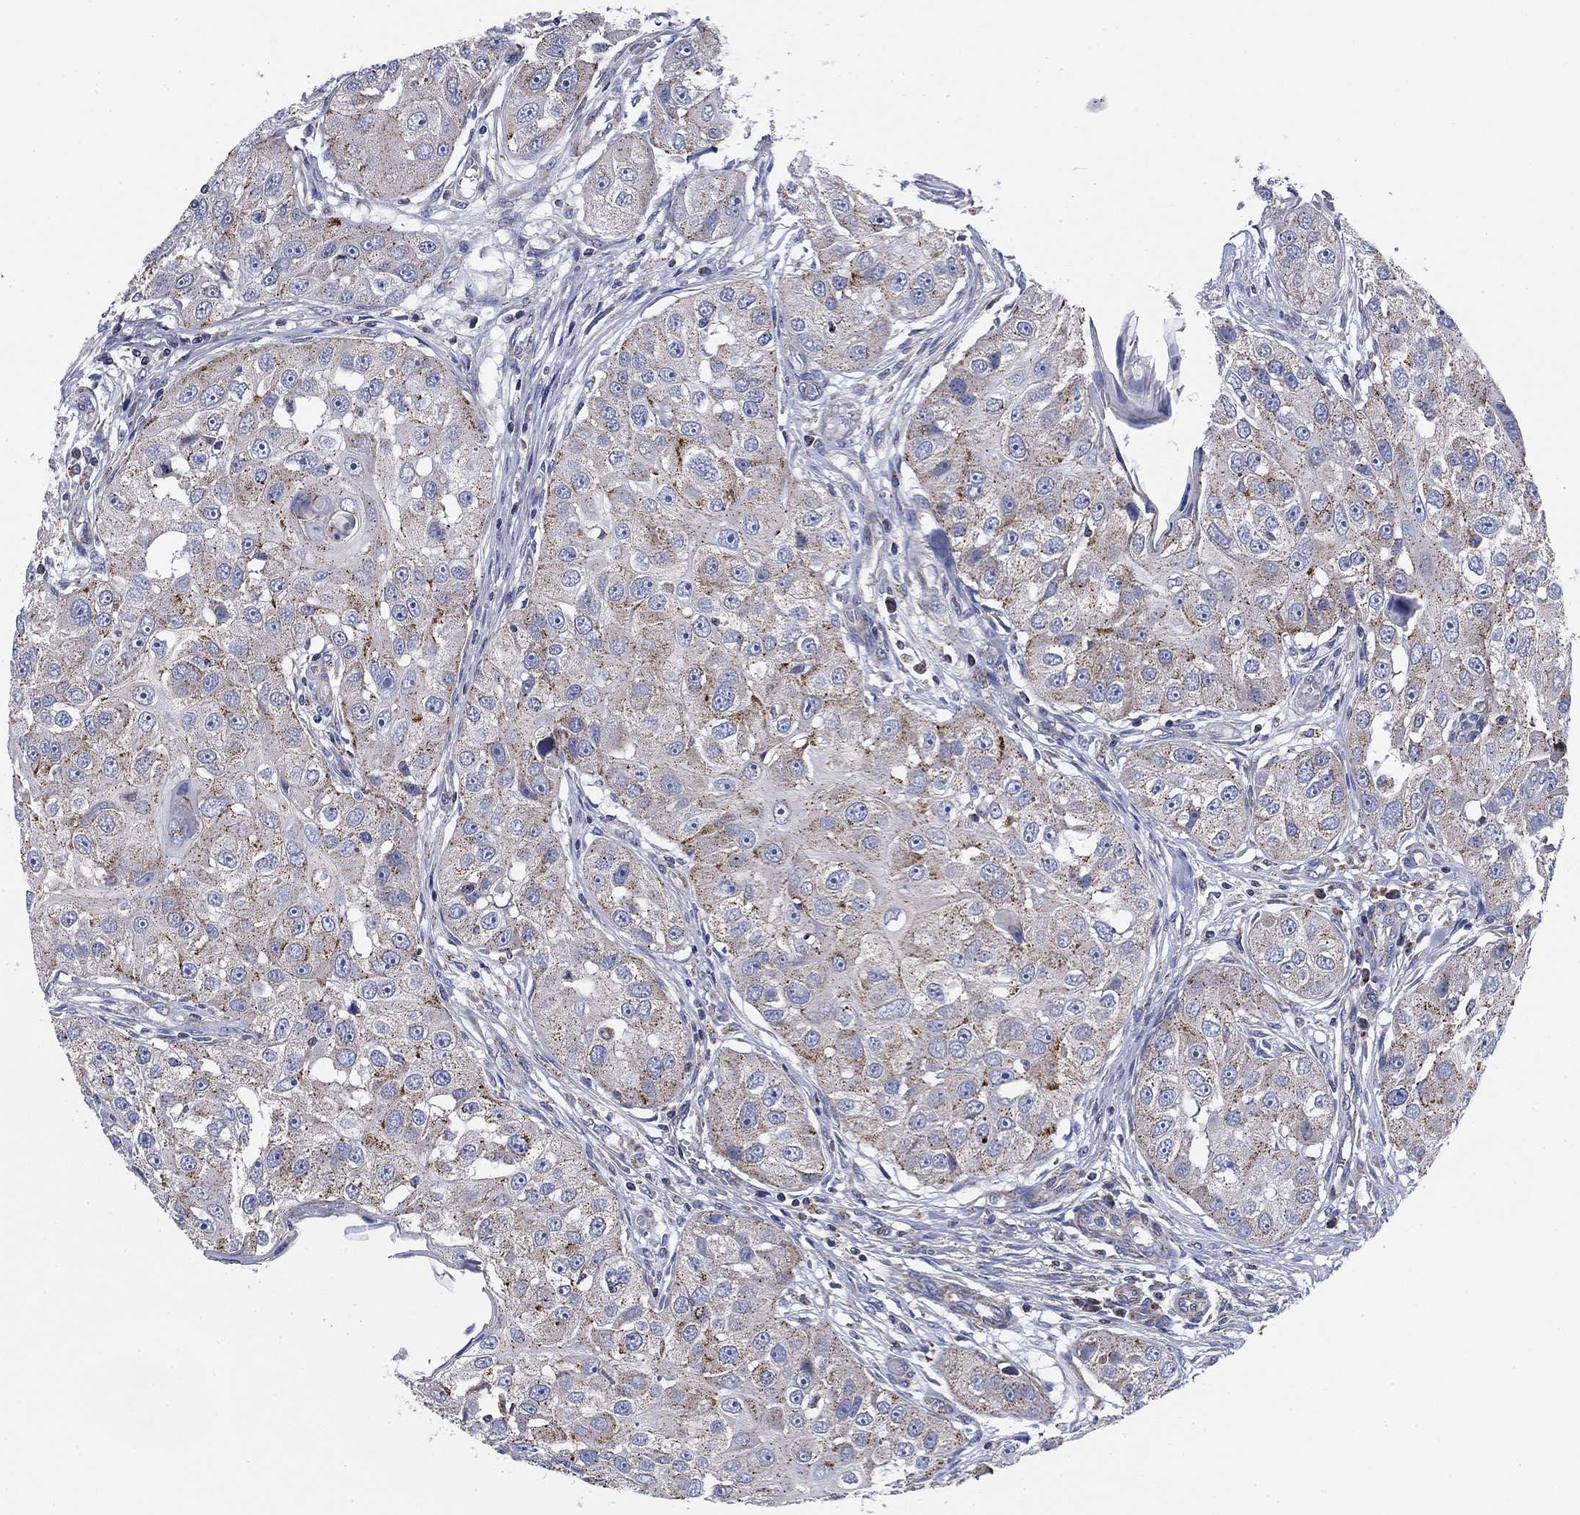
{"staining": {"intensity": "moderate", "quantity": "<25%", "location": "cytoplasmic/membranous"}, "tissue": "head and neck cancer", "cell_type": "Tumor cells", "image_type": "cancer", "snomed": [{"axis": "morphology", "description": "Normal tissue, NOS"}, {"axis": "morphology", "description": "Squamous cell carcinoma, NOS"}, {"axis": "topography", "description": "Skeletal muscle"}, {"axis": "topography", "description": "Head-Neck"}], "caption": "This is an image of IHC staining of head and neck cancer, which shows moderate staining in the cytoplasmic/membranous of tumor cells.", "gene": "NACAD", "patient": {"sex": "male", "age": 51}}